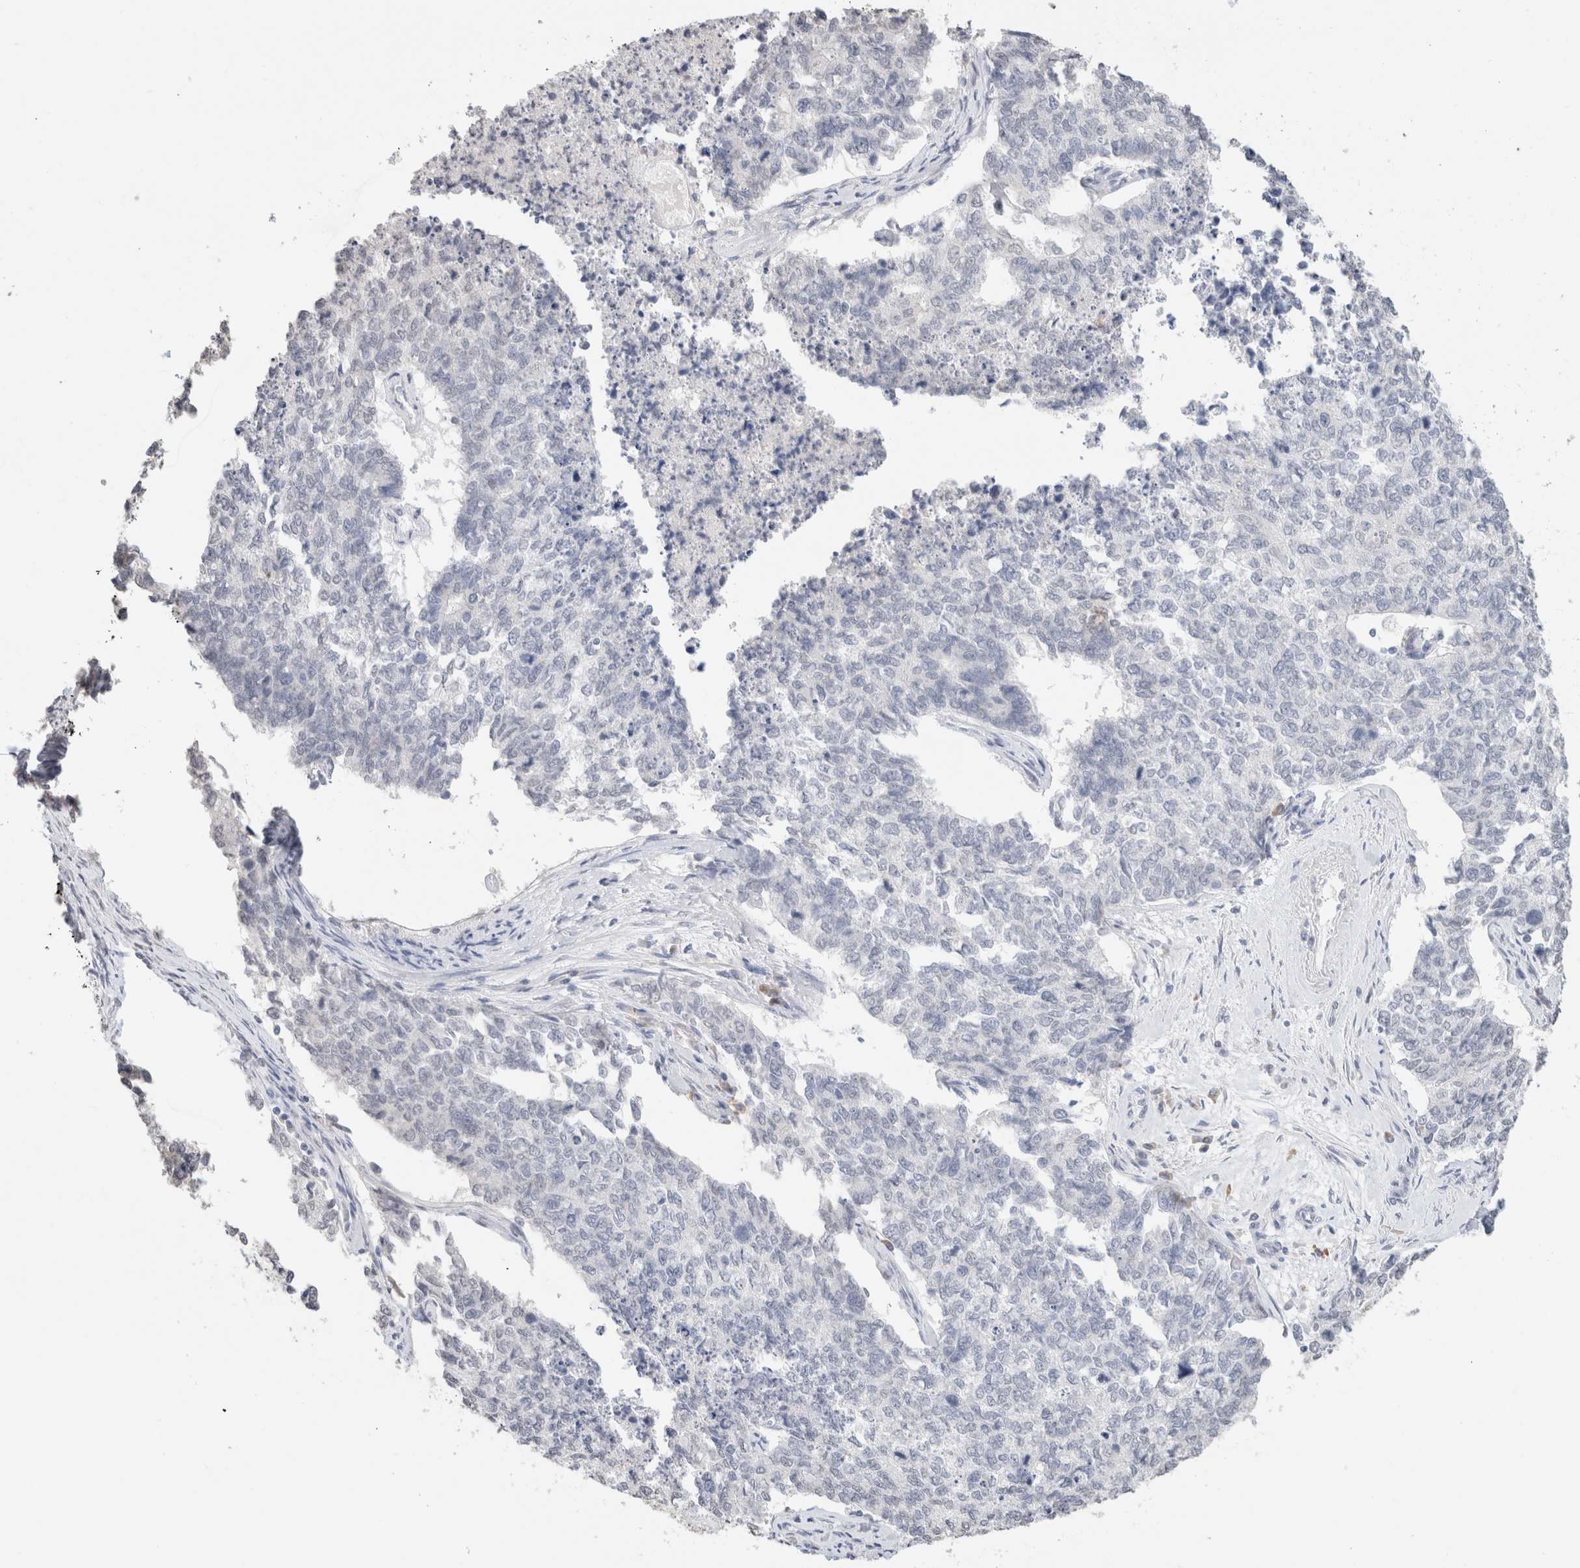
{"staining": {"intensity": "negative", "quantity": "none", "location": "none"}, "tissue": "cervical cancer", "cell_type": "Tumor cells", "image_type": "cancer", "snomed": [{"axis": "morphology", "description": "Squamous cell carcinoma, NOS"}, {"axis": "topography", "description": "Cervix"}], "caption": "Immunohistochemistry (IHC) of cervical cancer reveals no staining in tumor cells.", "gene": "CD80", "patient": {"sex": "female", "age": 63}}